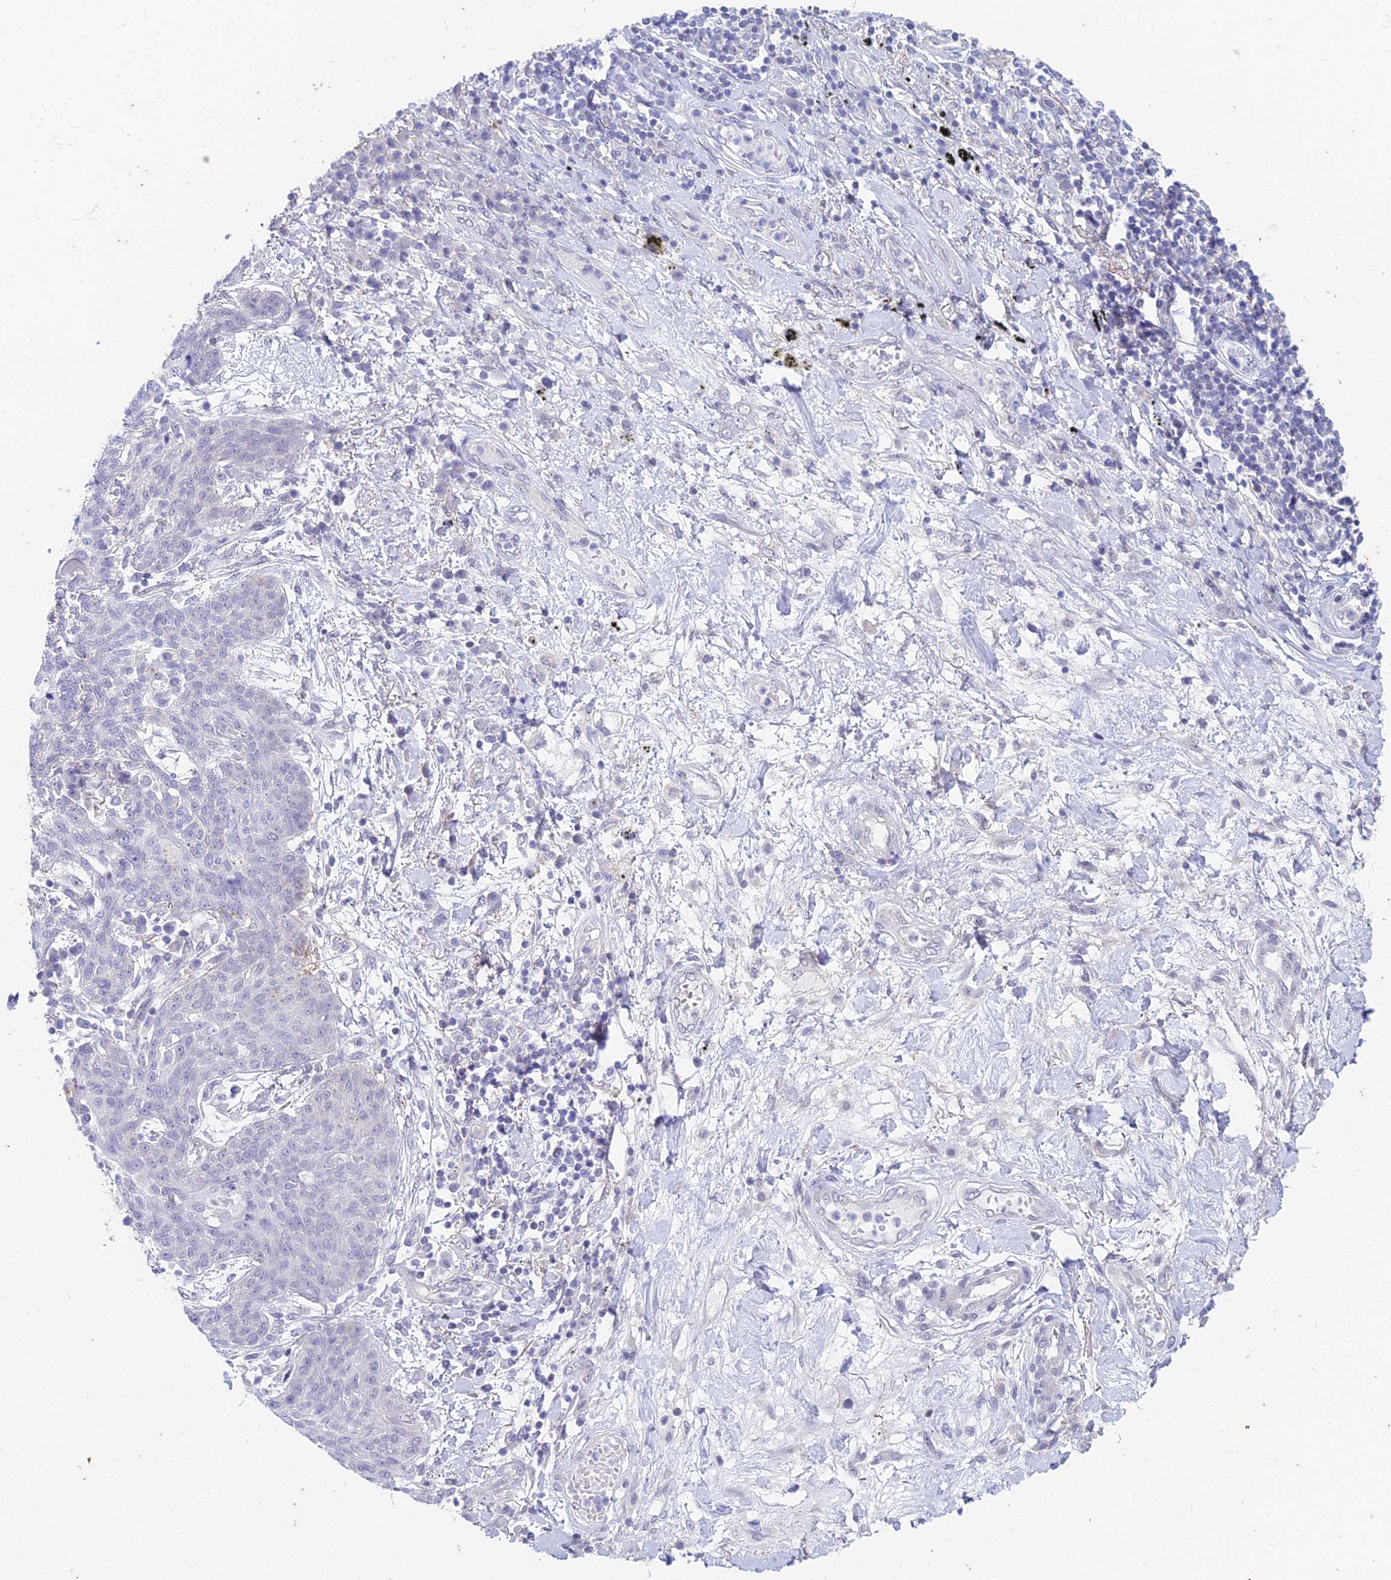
{"staining": {"intensity": "negative", "quantity": "none", "location": "none"}, "tissue": "lung cancer", "cell_type": "Tumor cells", "image_type": "cancer", "snomed": [{"axis": "morphology", "description": "Squamous cell carcinoma, NOS"}, {"axis": "topography", "description": "Lung"}], "caption": "An image of lung cancer stained for a protein reveals no brown staining in tumor cells.", "gene": "EEF2KMT", "patient": {"sex": "female", "age": 70}}